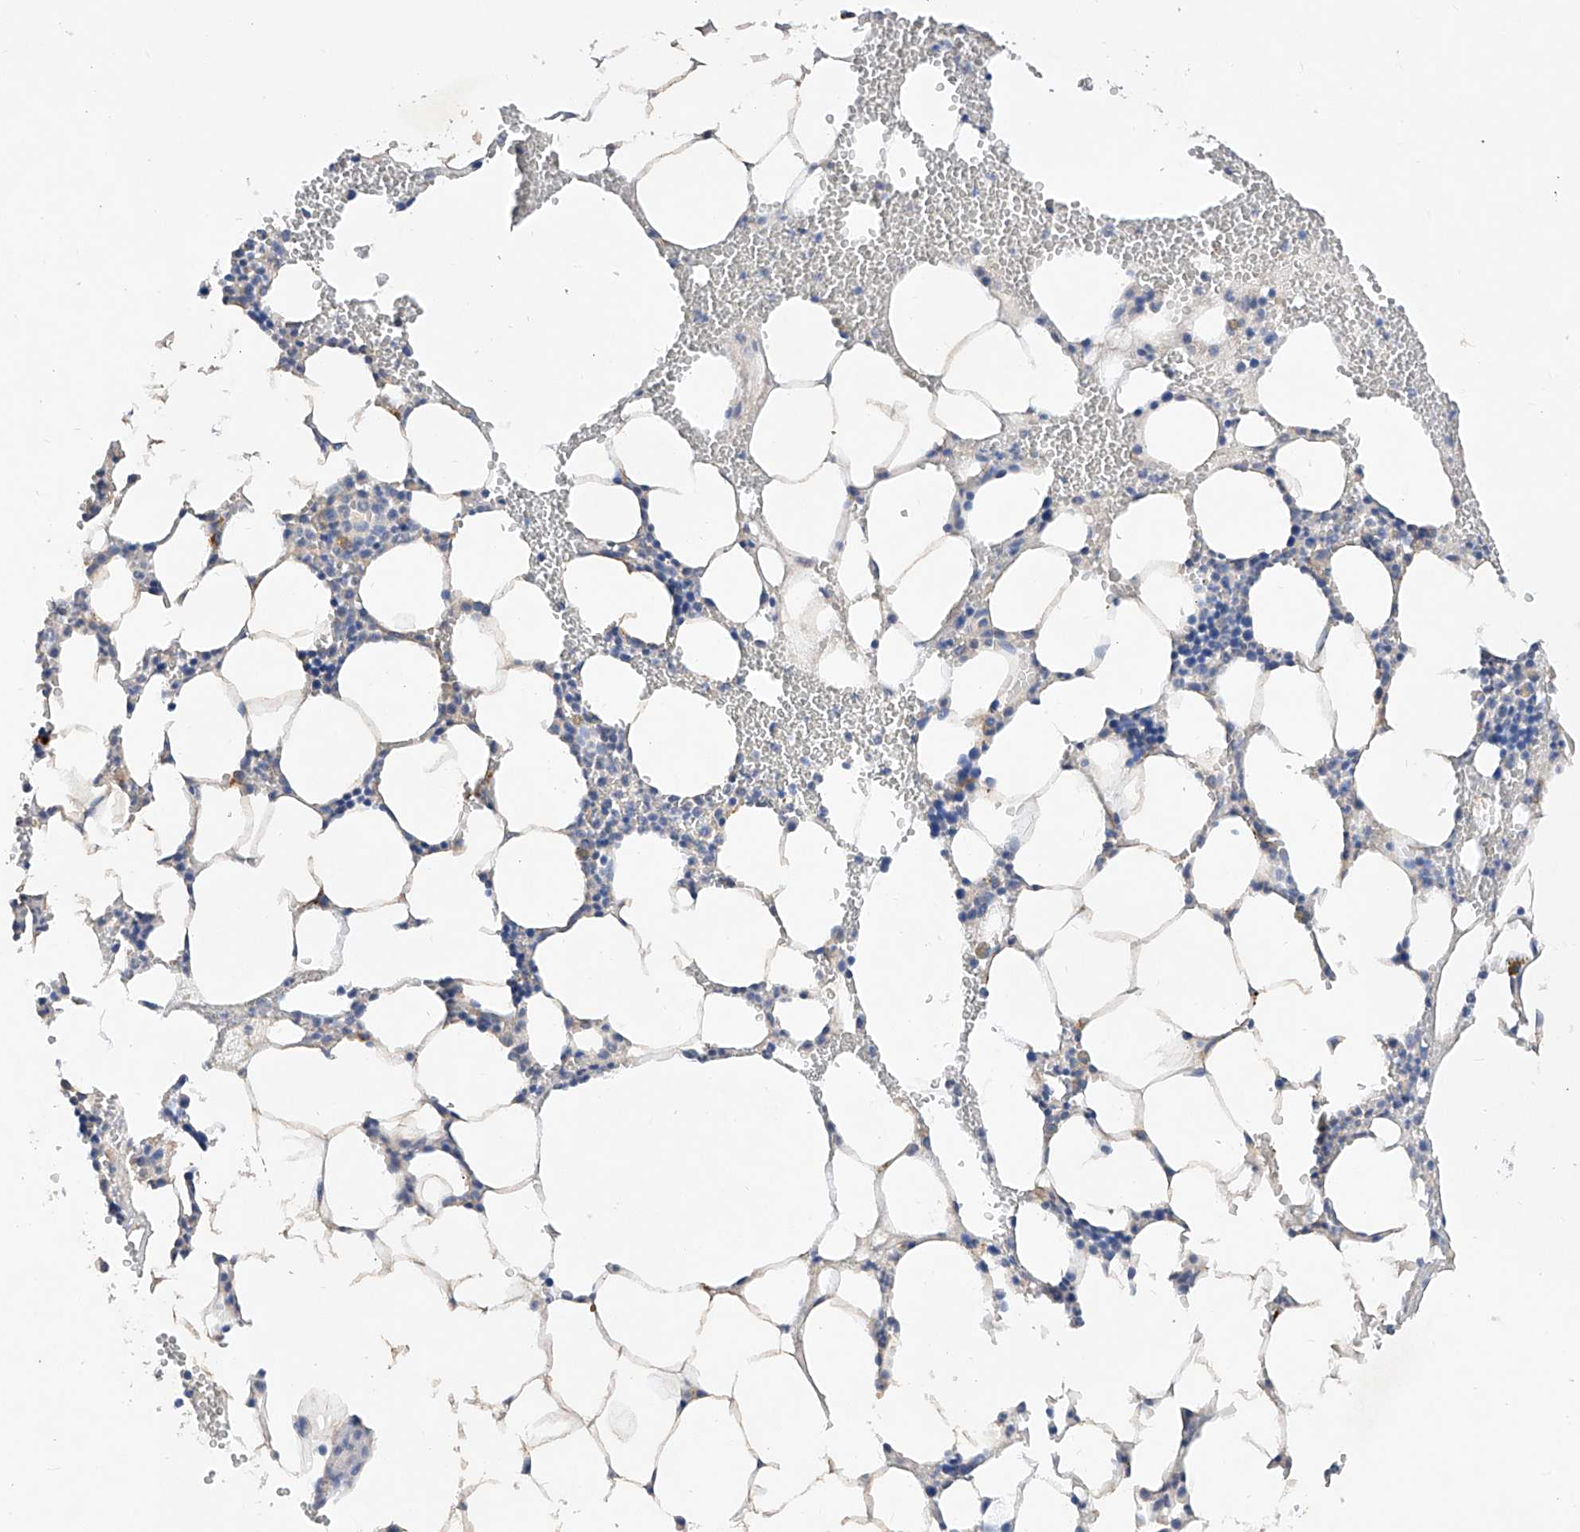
{"staining": {"intensity": "negative", "quantity": "none", "location": "none"}, "tissue": "bone marrow", "cell_type": "Hematopoietic cells", "image_type": "normal", "snomed": [{"axis": "morphology", "description": "Normal tissue, NOS"}, {"axis": "morphology", "description": "Inflammation, NOS"}, {"axis": "topography", "description": "Bone marrow"}], "caption": "Protein analysis of benign bone marrow displays no significant positivity in hematopoietic cells. Brightfield microscopy of immunohistochemistry stained with DAB (3,3'-diaminobenzidine) (brown) and hematoxylin (blue), captured at high magnification.", "gene": "AMD1", "patient": {"sex": "female", "age": 78}}